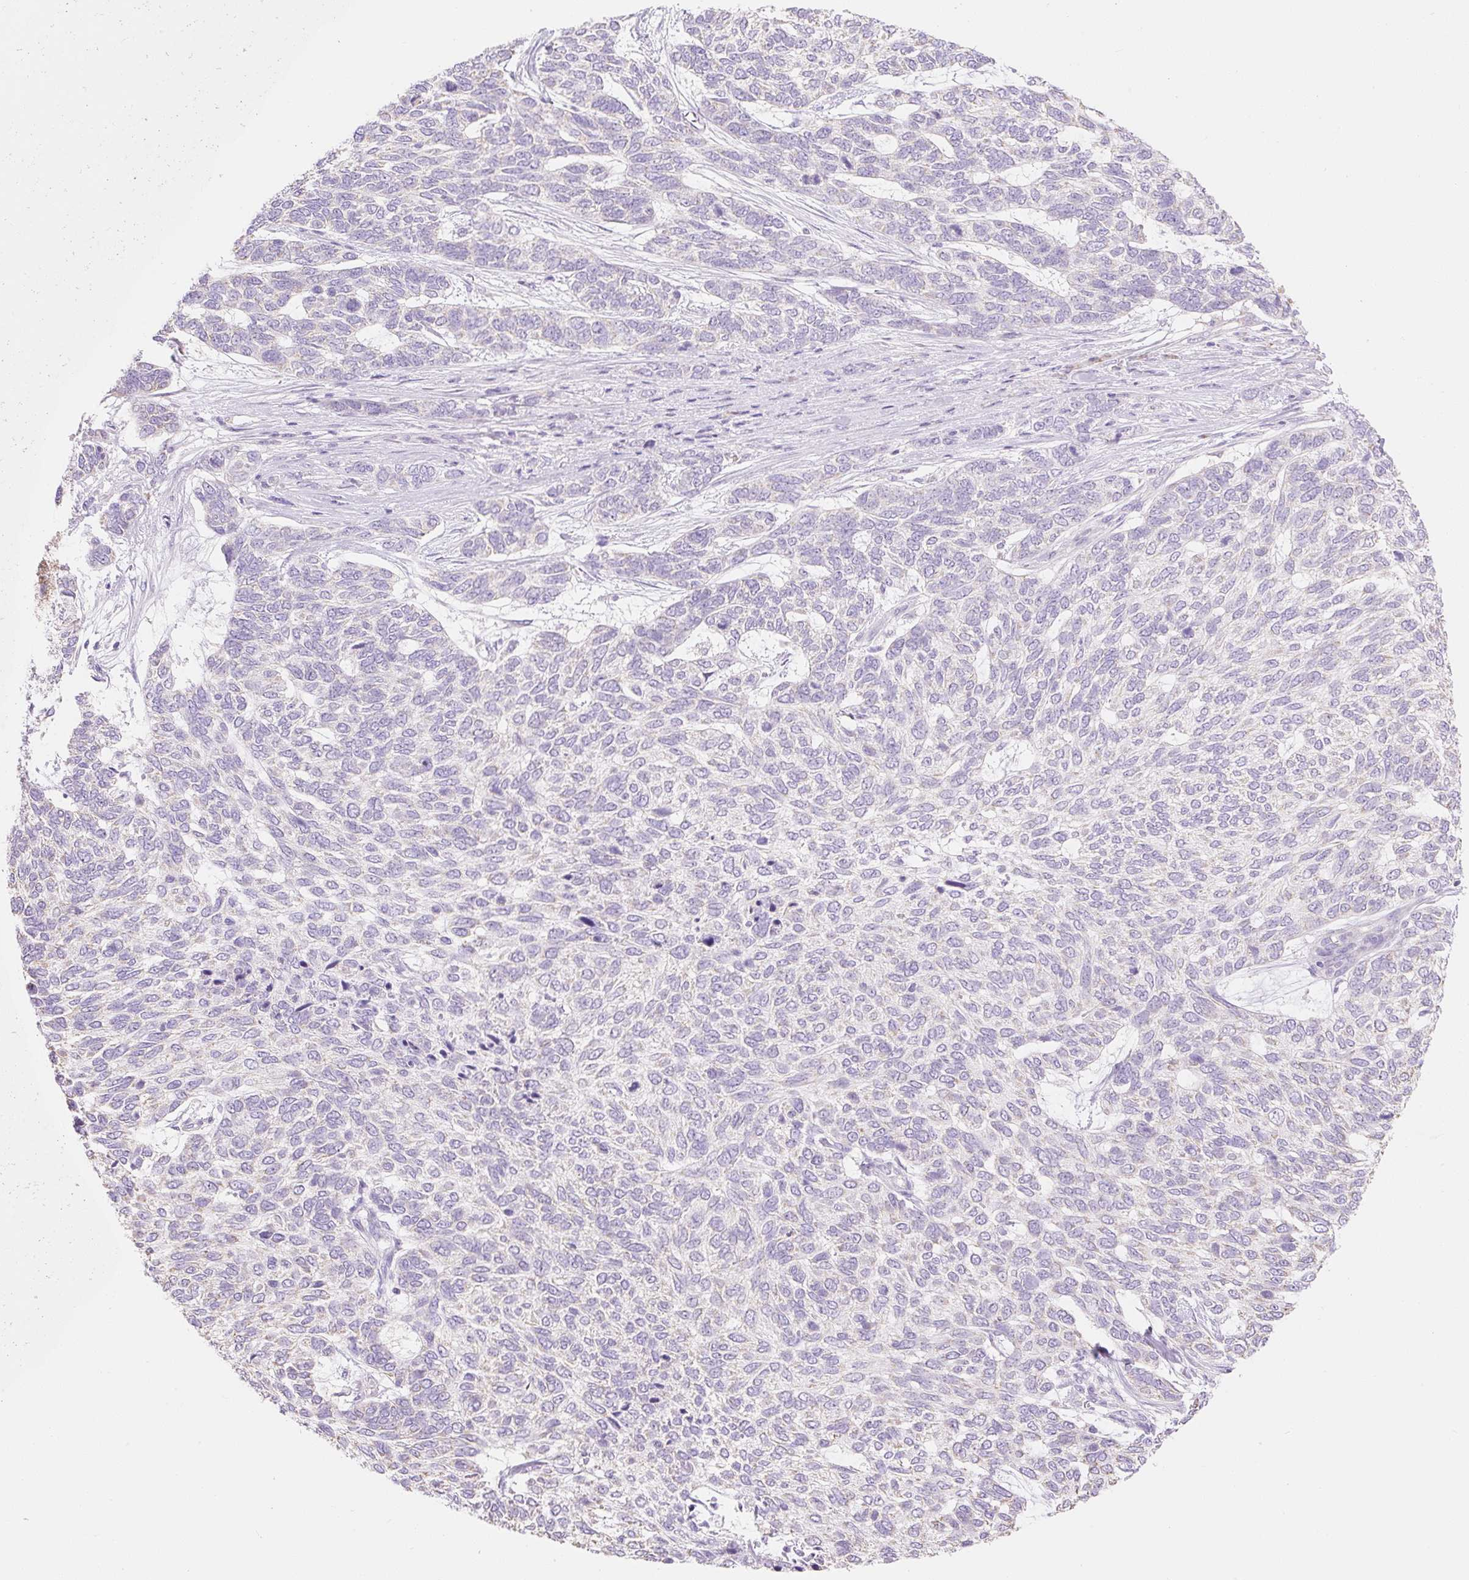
{"staining": {"intensity": "negative", "quantity": "none", "location": "none"}, "tissue": "skin cancer", "cell_type": "Tumor cells", "image_type": "cancer", "snomed": [{"axis": "morphology", "description": "Basal cell carcinoma"}, {"axis": "topography", "description": "Skin"}], "caption": "IHC photomicrograph of neoplastic tissue: skin basal cell carcinoma stained with DAB (3,3'-diaminobenzidine) demonstrates no significant protein positivity in tumor cells.", "gene": "DHX35", "patient": {"sex": "female", "age": 65}}